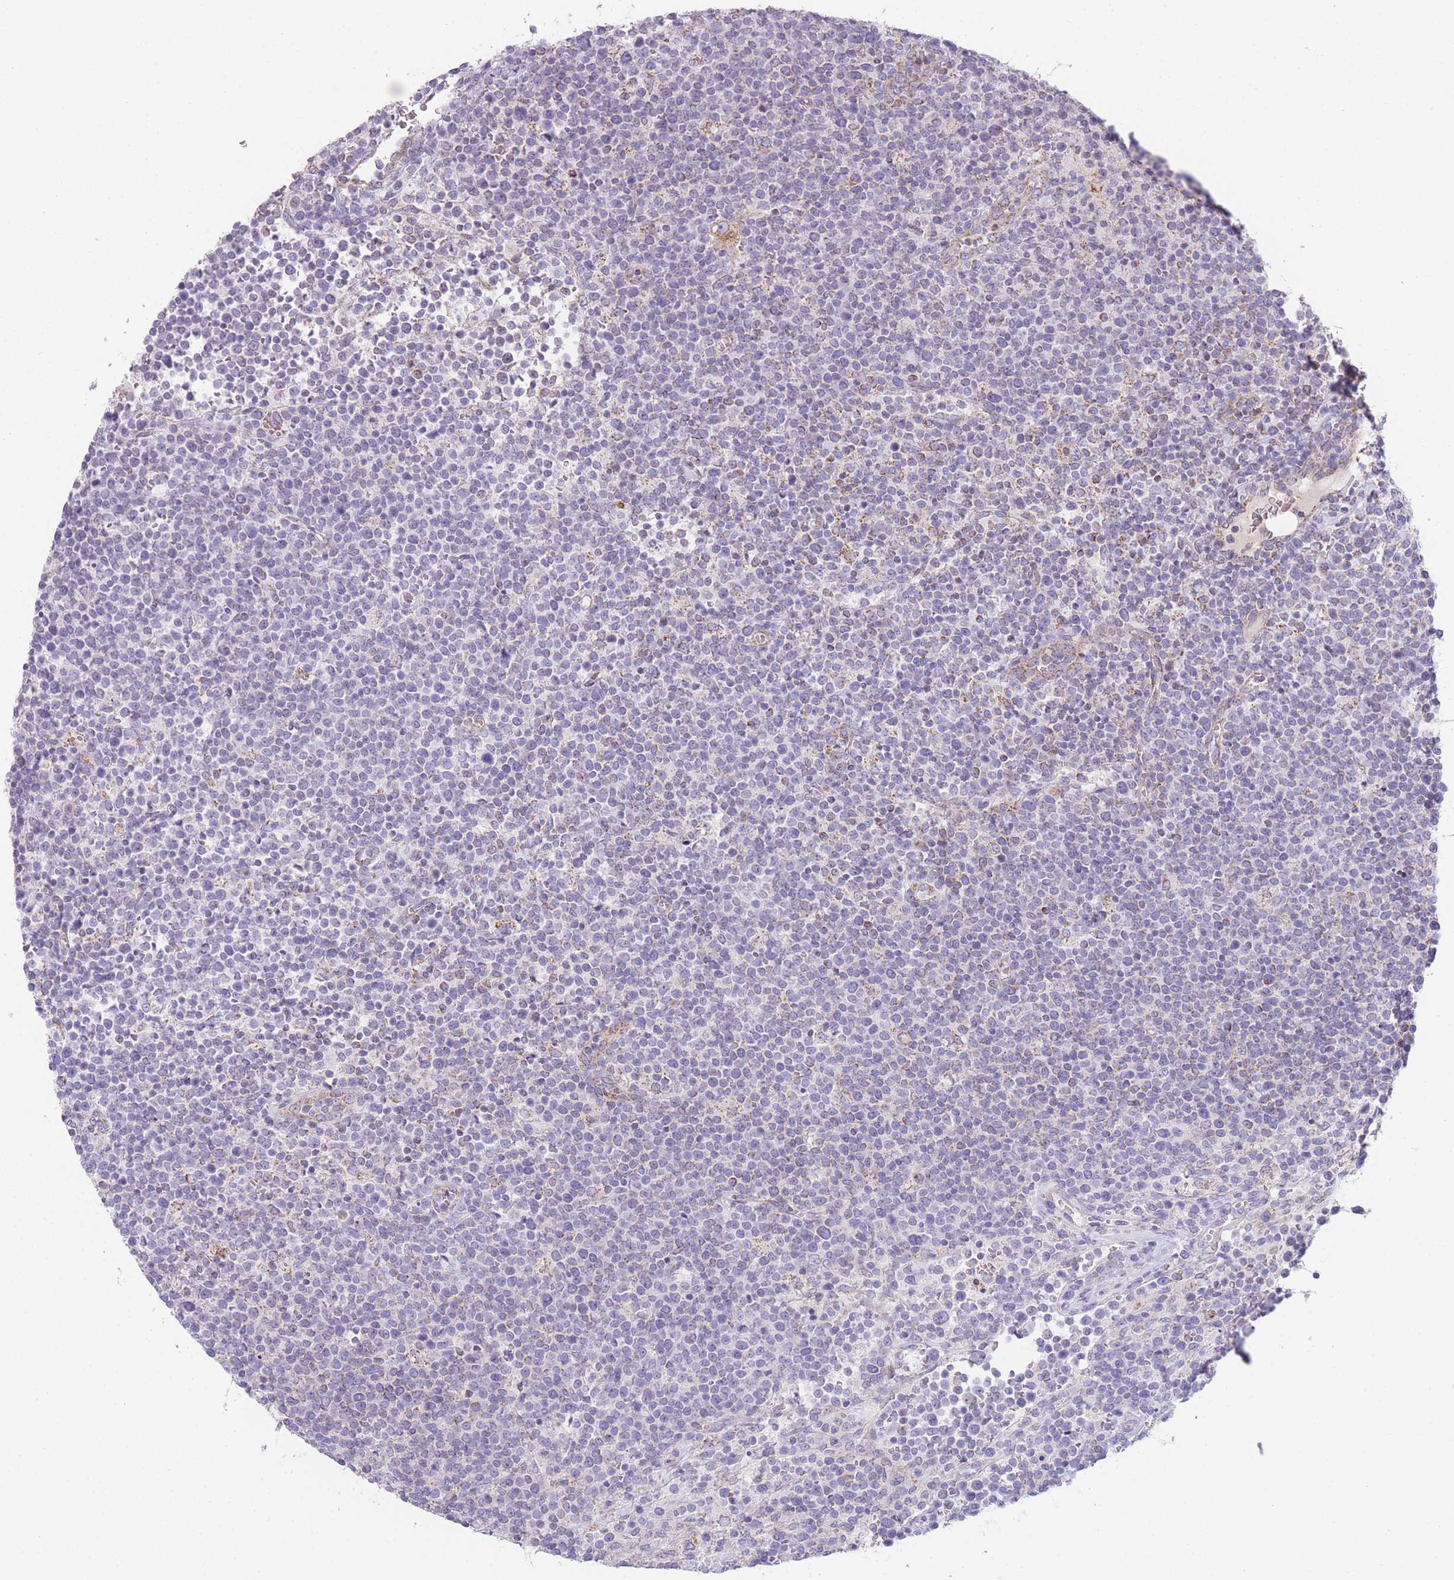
{"staining": {"intensity": "negative", "quantity": "none", "location": "none"}, "tissue": "lymphoma", "cell_type": "Tumor cells", "image_type": "cancer", "snomed": [{"axis": "morphology", "description": "Malignant lymphoma, non-Hodgkin's type, High grade"}, {"axis": "topography", "description": "Lymph node"}], "caption": "Lymphoma was stained to show a protein in brown. There is no significant expression in tumor cells.", "gene": "SMPD4", "patient": {"sex": "male", "age": 61}}